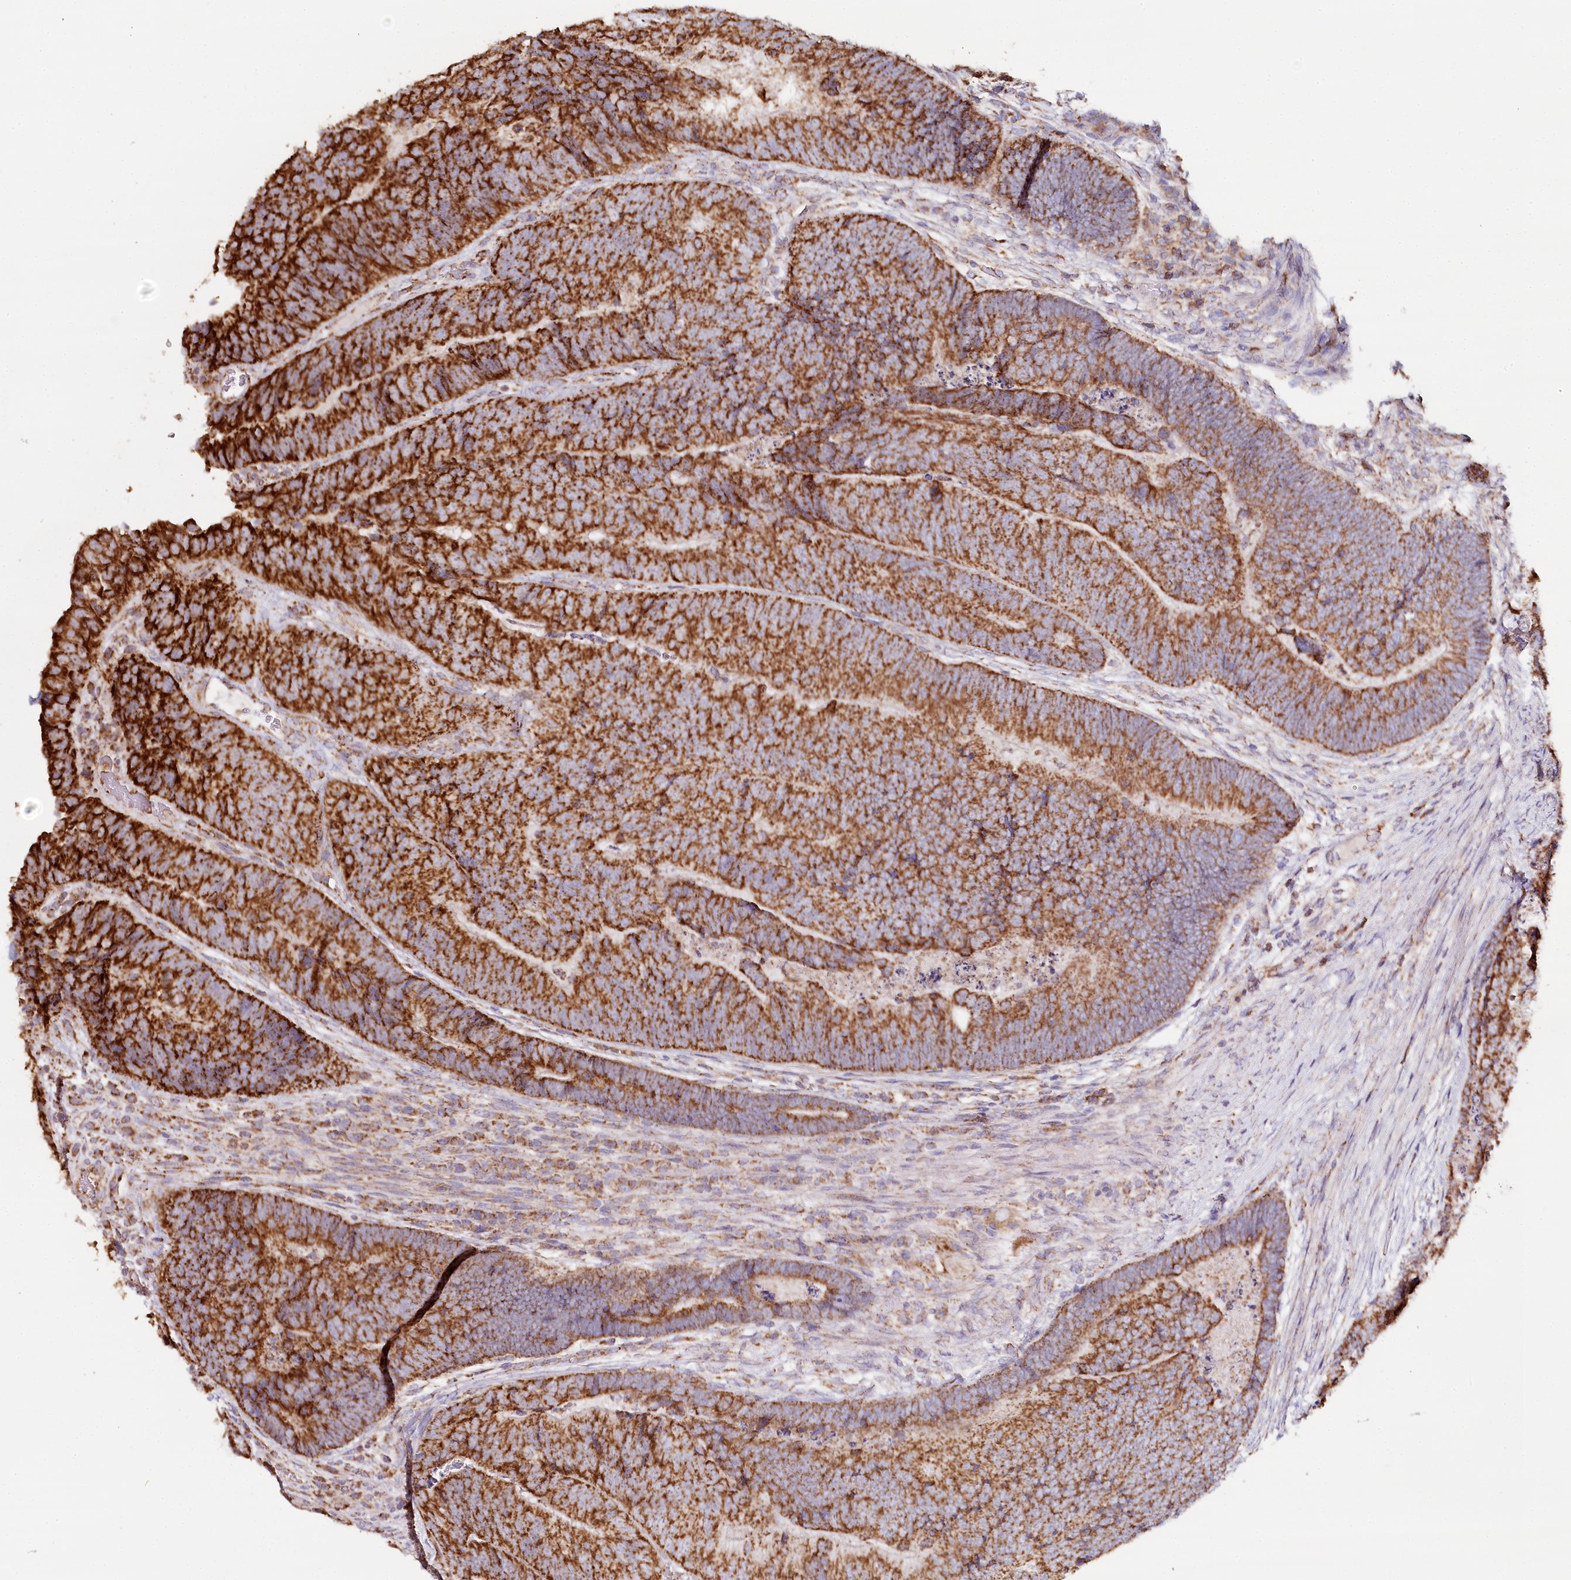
{"staining": {"intensity": "strong", "quantity": ">75%", "location": "cytoplasmic/membranous"}, "tissue": "colorectal cancer", "cell_type": "Tumor cells", "image_type": "cancer", "snomed": [{"axis": "morphology", "description": "Adenocarcinoma, NOS"}, {"axis": "topography", "description": "Colon"}], "caption": "Protein staining reveals strong cytoplasmic/membranous positivity in about >75% of tumor cells in colorectal cancer (adenocarcinoma). (DAB (3,3'-diaminobenzidine) = brown stain, brightfield microscopy at high magnification).", "gene": "MMP25", "patient": {"sex": "female", "age": 67}}